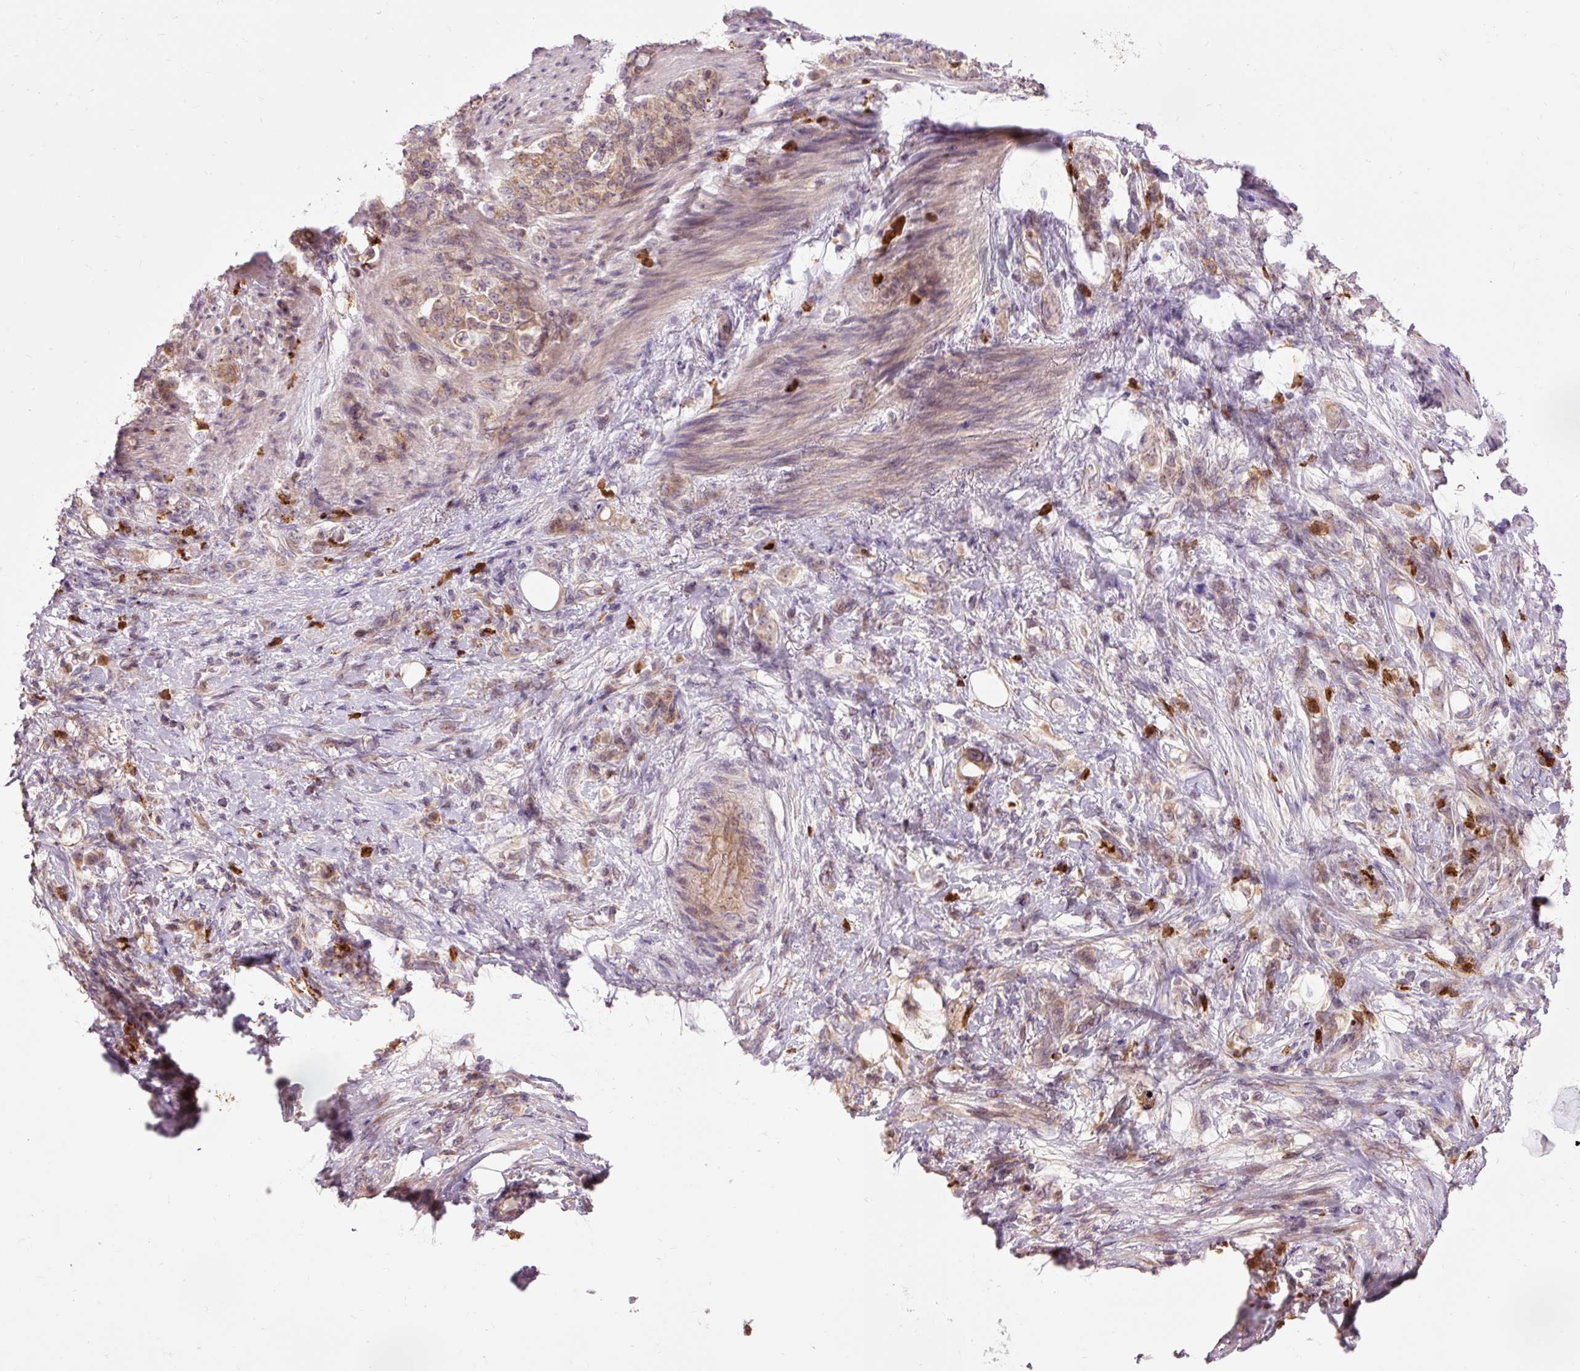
{"staining": {"intensity": "weak", "quantity": ">75%", "location": "cytoplasmic/membranous"}, "tissue": "stomach cancer", "cell_type": "Tumor cells", "image_type": "cancer", "snomed": [{"axis": "morphology", "description": "Adenocarcinoma, NOS"}, {"axis": "topography", "description": "Stomach"}], "caption": "There is low levels of weak cytoplasmic/membranous expression in tumor cells of adenocarcinoma (stomach), as demonstrated by immunohistochemical staining (brown color).", "gene": "PRDX5", "patient": {"sex": "female", "age": 79}}